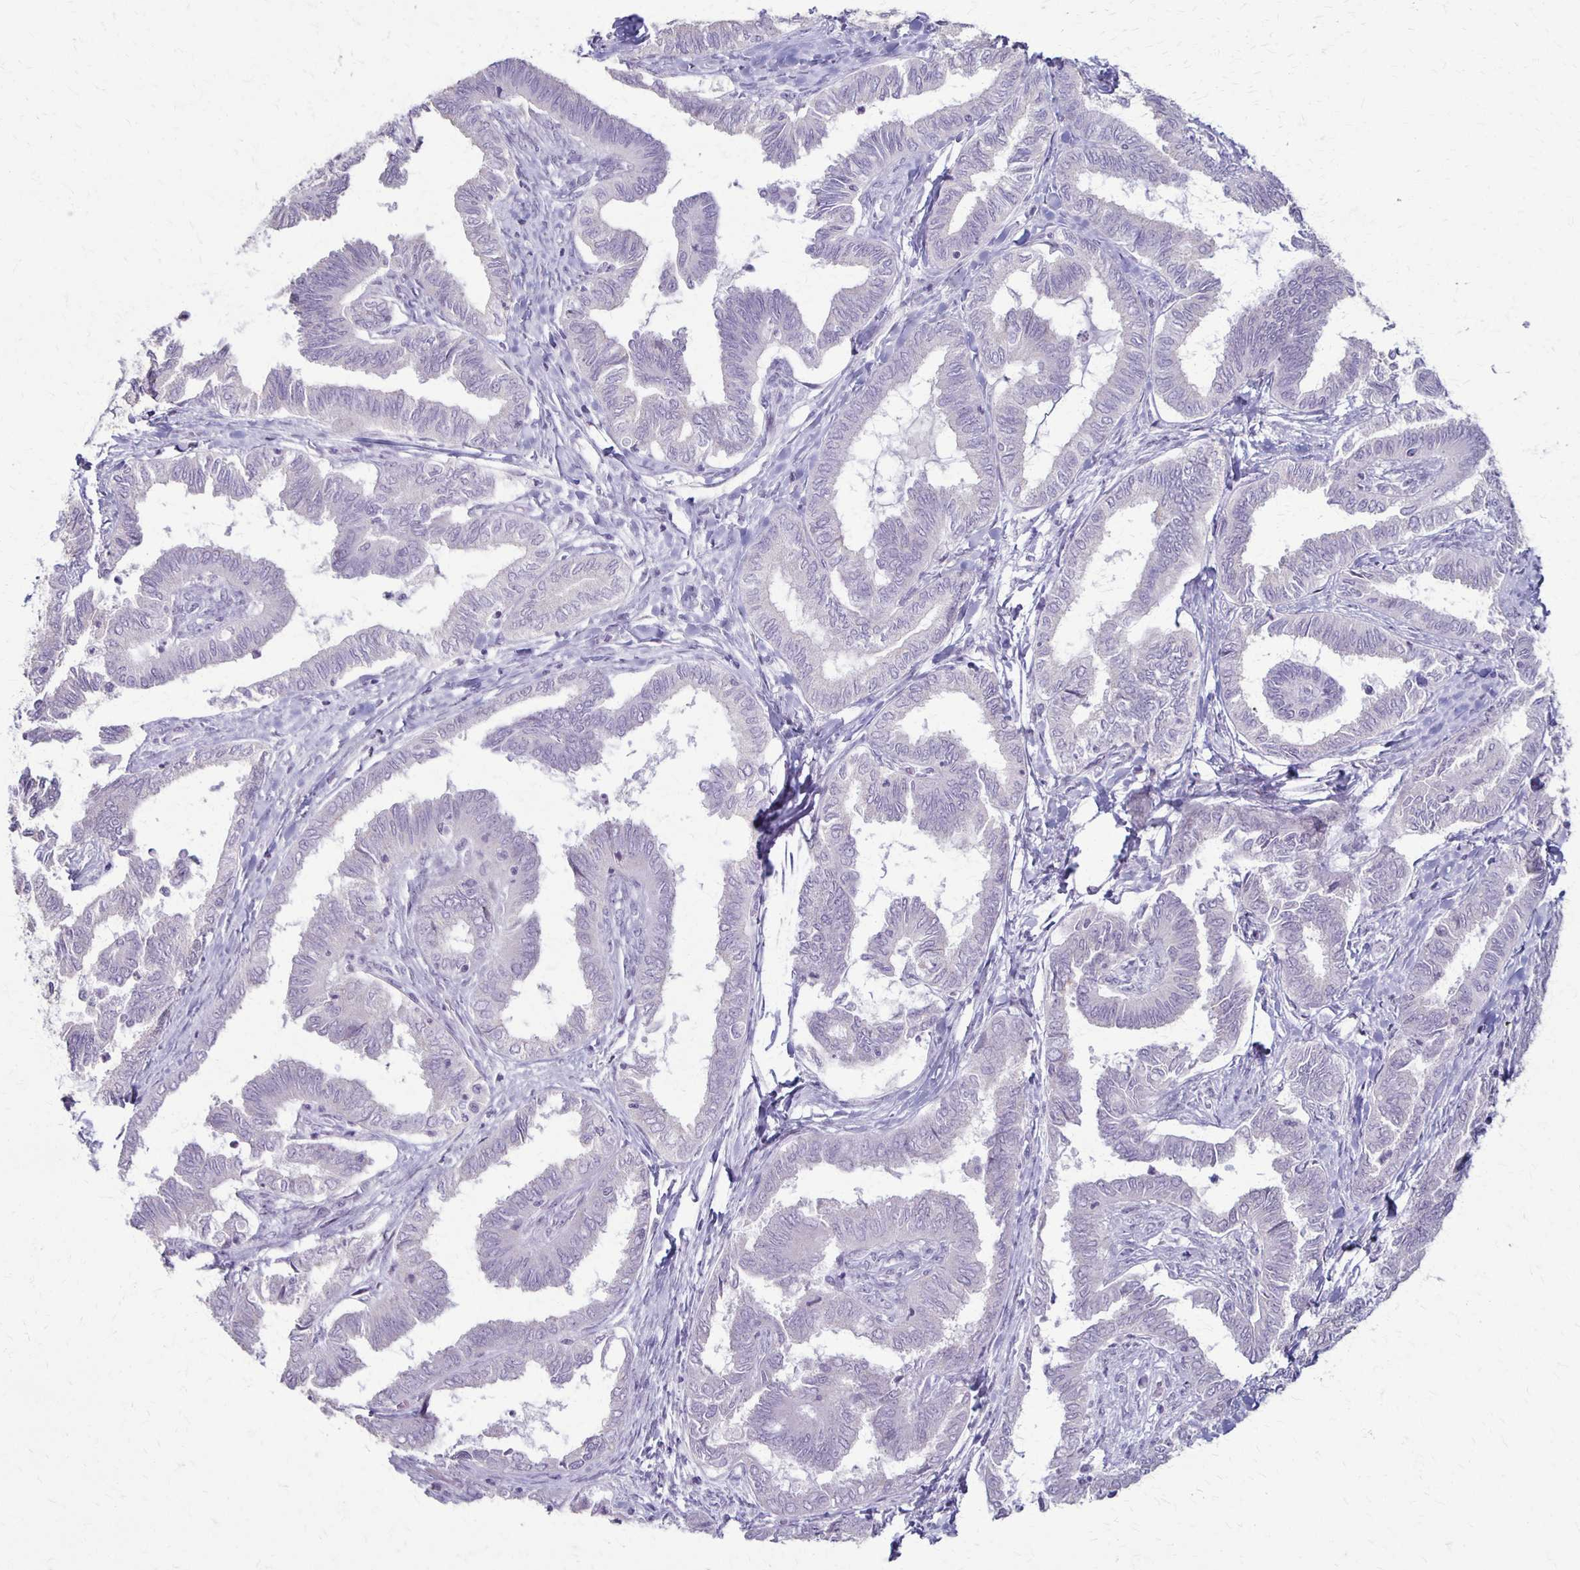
{"staining": {"intensity": "negative", "quantity": "none", "location": "none"}, "tissue": "ovarian cancer", "cell_type": "Tumor cells", "image_type": "cancer", "snomed": [{"axis": "morphology", "description": "Carcinoma, endometroid"}, {"axis": "topography", "description": "Ovary"}], "caption": "High power microscopy image of an IHC micrograph of ovarian endometroid carcinoma, revealing no significant staining in tumor cells.", "gene": "SLC35E2B", "patient": {"sex": "female", "age": 70}}